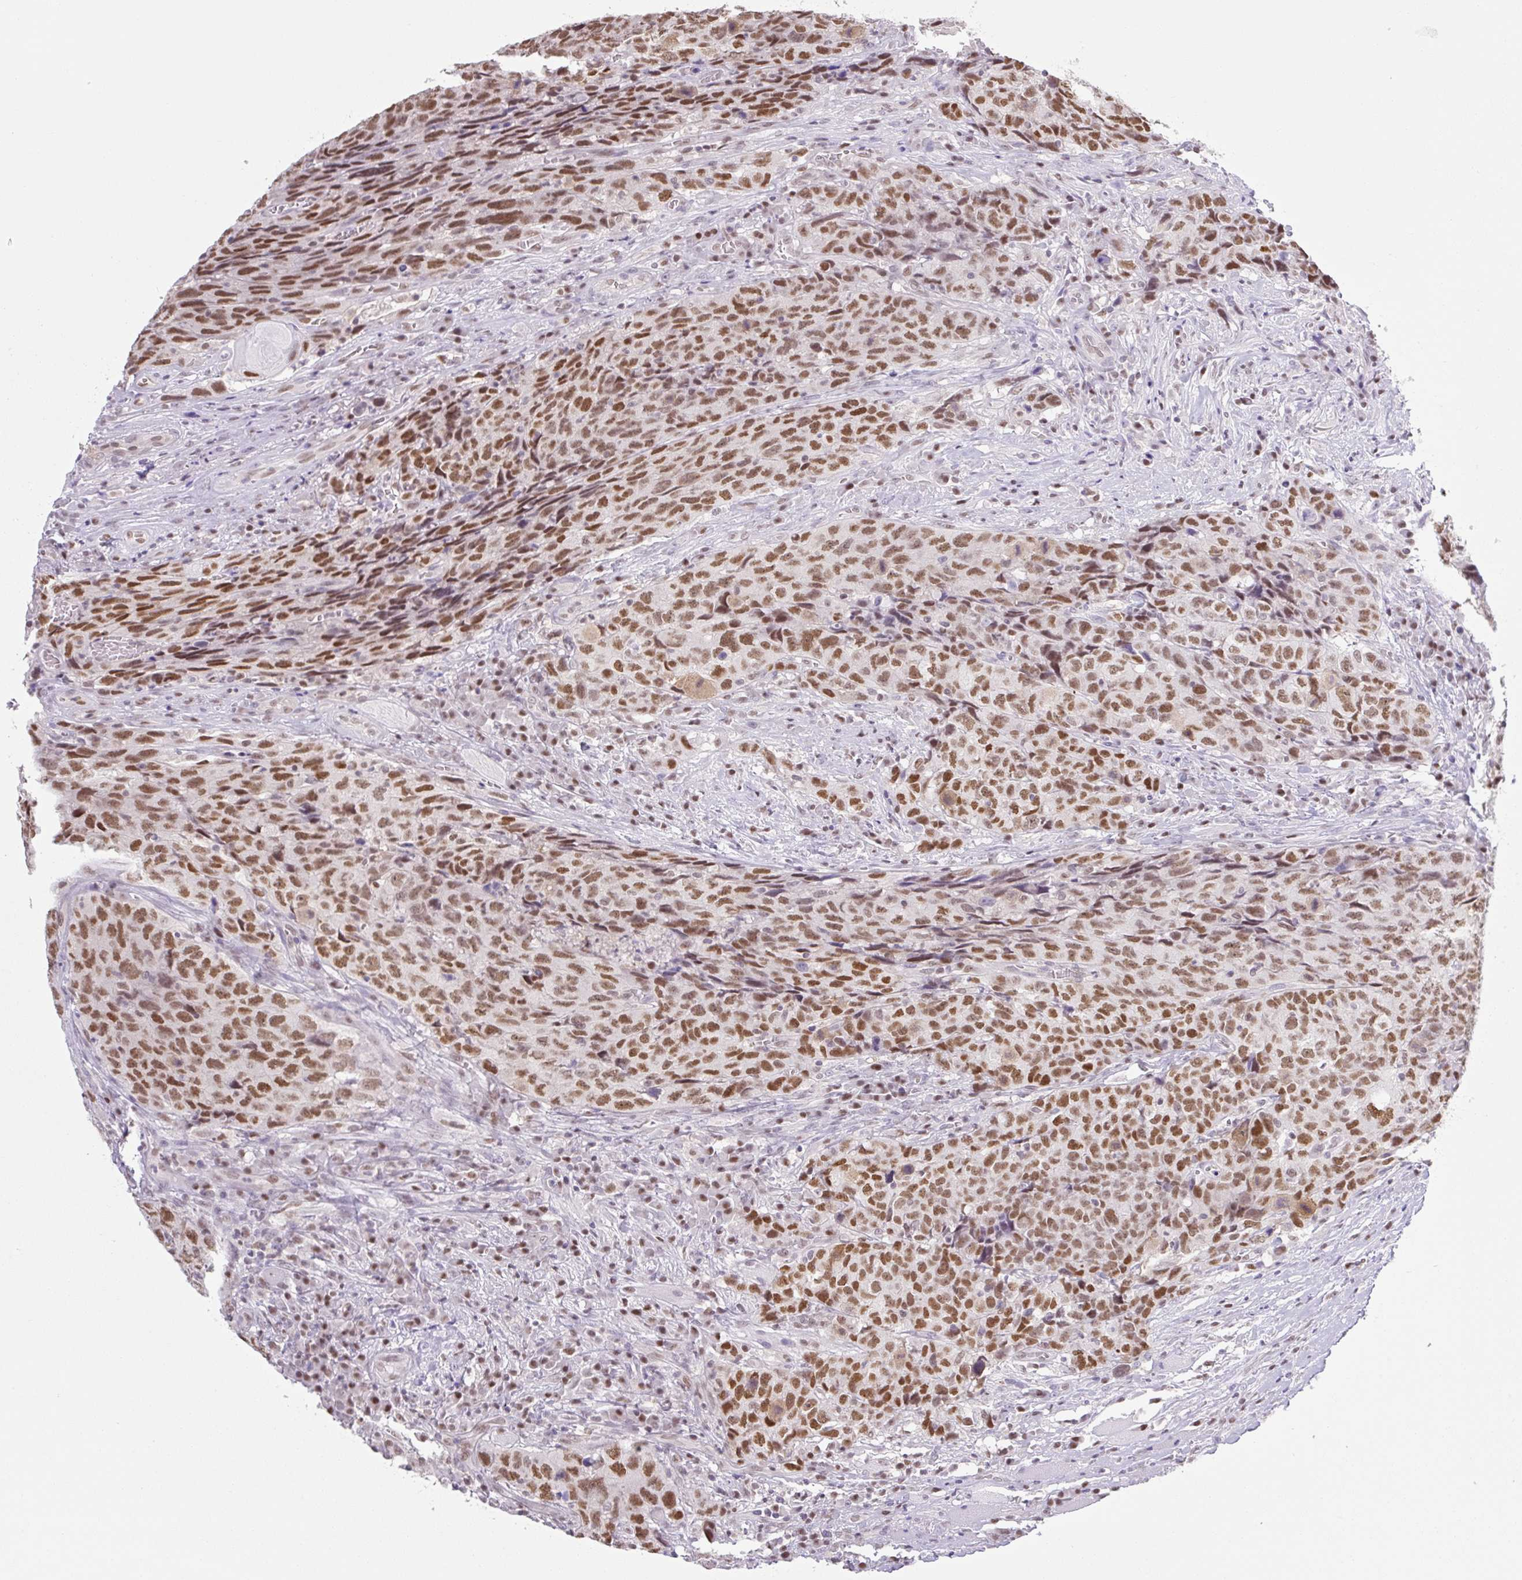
{"staining": {"intensity": "moderate", "quantity": ">75%", "location": "nuclear"}, "tissue": "head and neck cancer", "cell_type": "Tumor cells", "image_type": "cancer", "snomed": [{"axis": "morphology", "description": "Squamous cell carcinoma, NOS"}, {"axis": "topography", "description": "Head-Neck"}], "caption": "Protein analysis of head and neck cancer (squamous cell carcinoma) tissue shows moderate nuclear expression in approximately >75% of tumor cells. (DAB IHC with brightfield microscopy, high magnification).", "gene": "TLE3", "patient": {"sex": "male", "age": 66}}